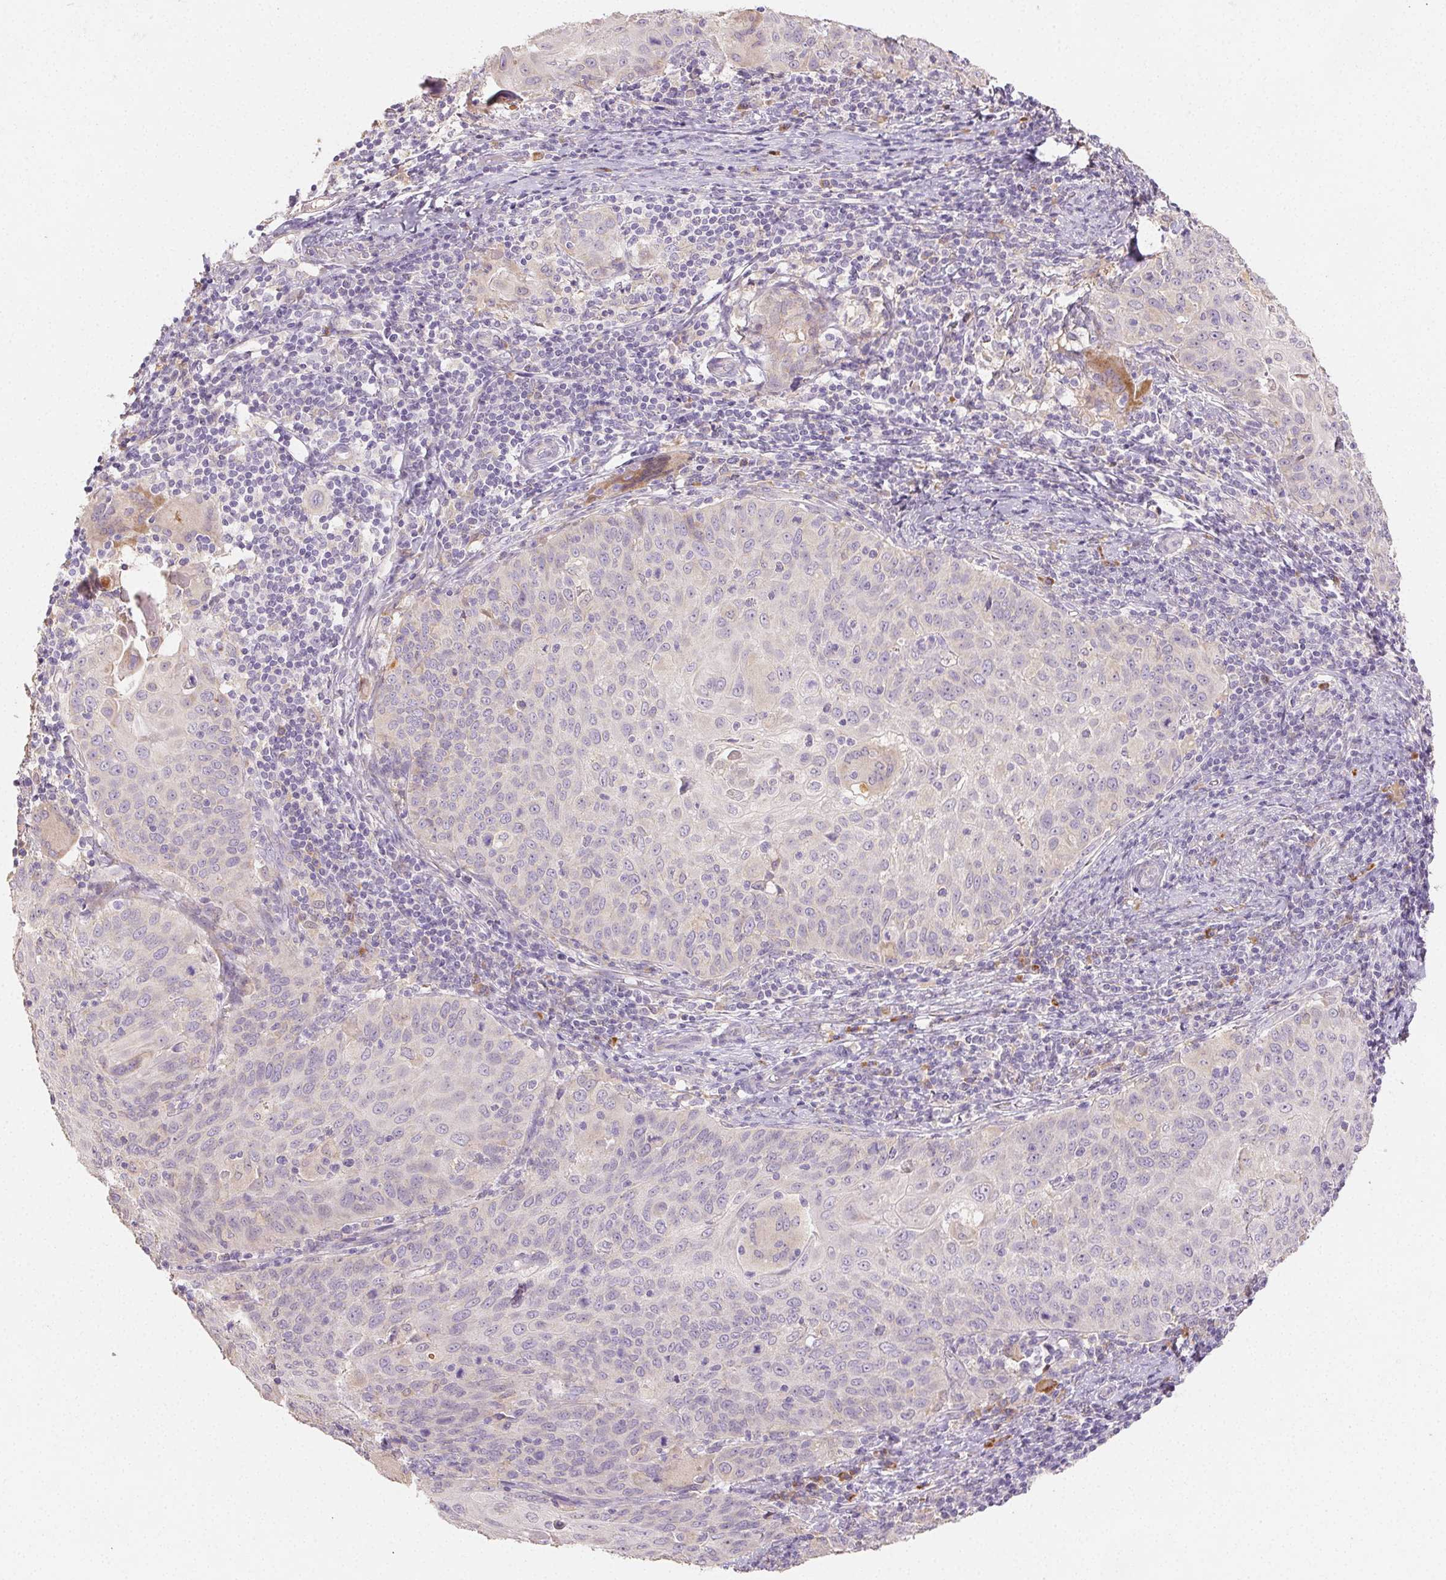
{"staining": {"intensity": "negative", "quantity": "none", "location": "none"}, "tissue": "cervical cancer", "cell_type": "Tumor cells", "image_type": "cancer", "snomed": [{"axis": "morphology", "description": "Squamous cell carcinoma, NOS"}, {"axis": "topography", "description": "Cervix"}], "caption": "This is an immunohistochemistry (IHC) image of cervical cancer. There is no positivity in tumor cells.", "gene": "ACVR1B", "patient": {"sex": "female", "age": 65}}